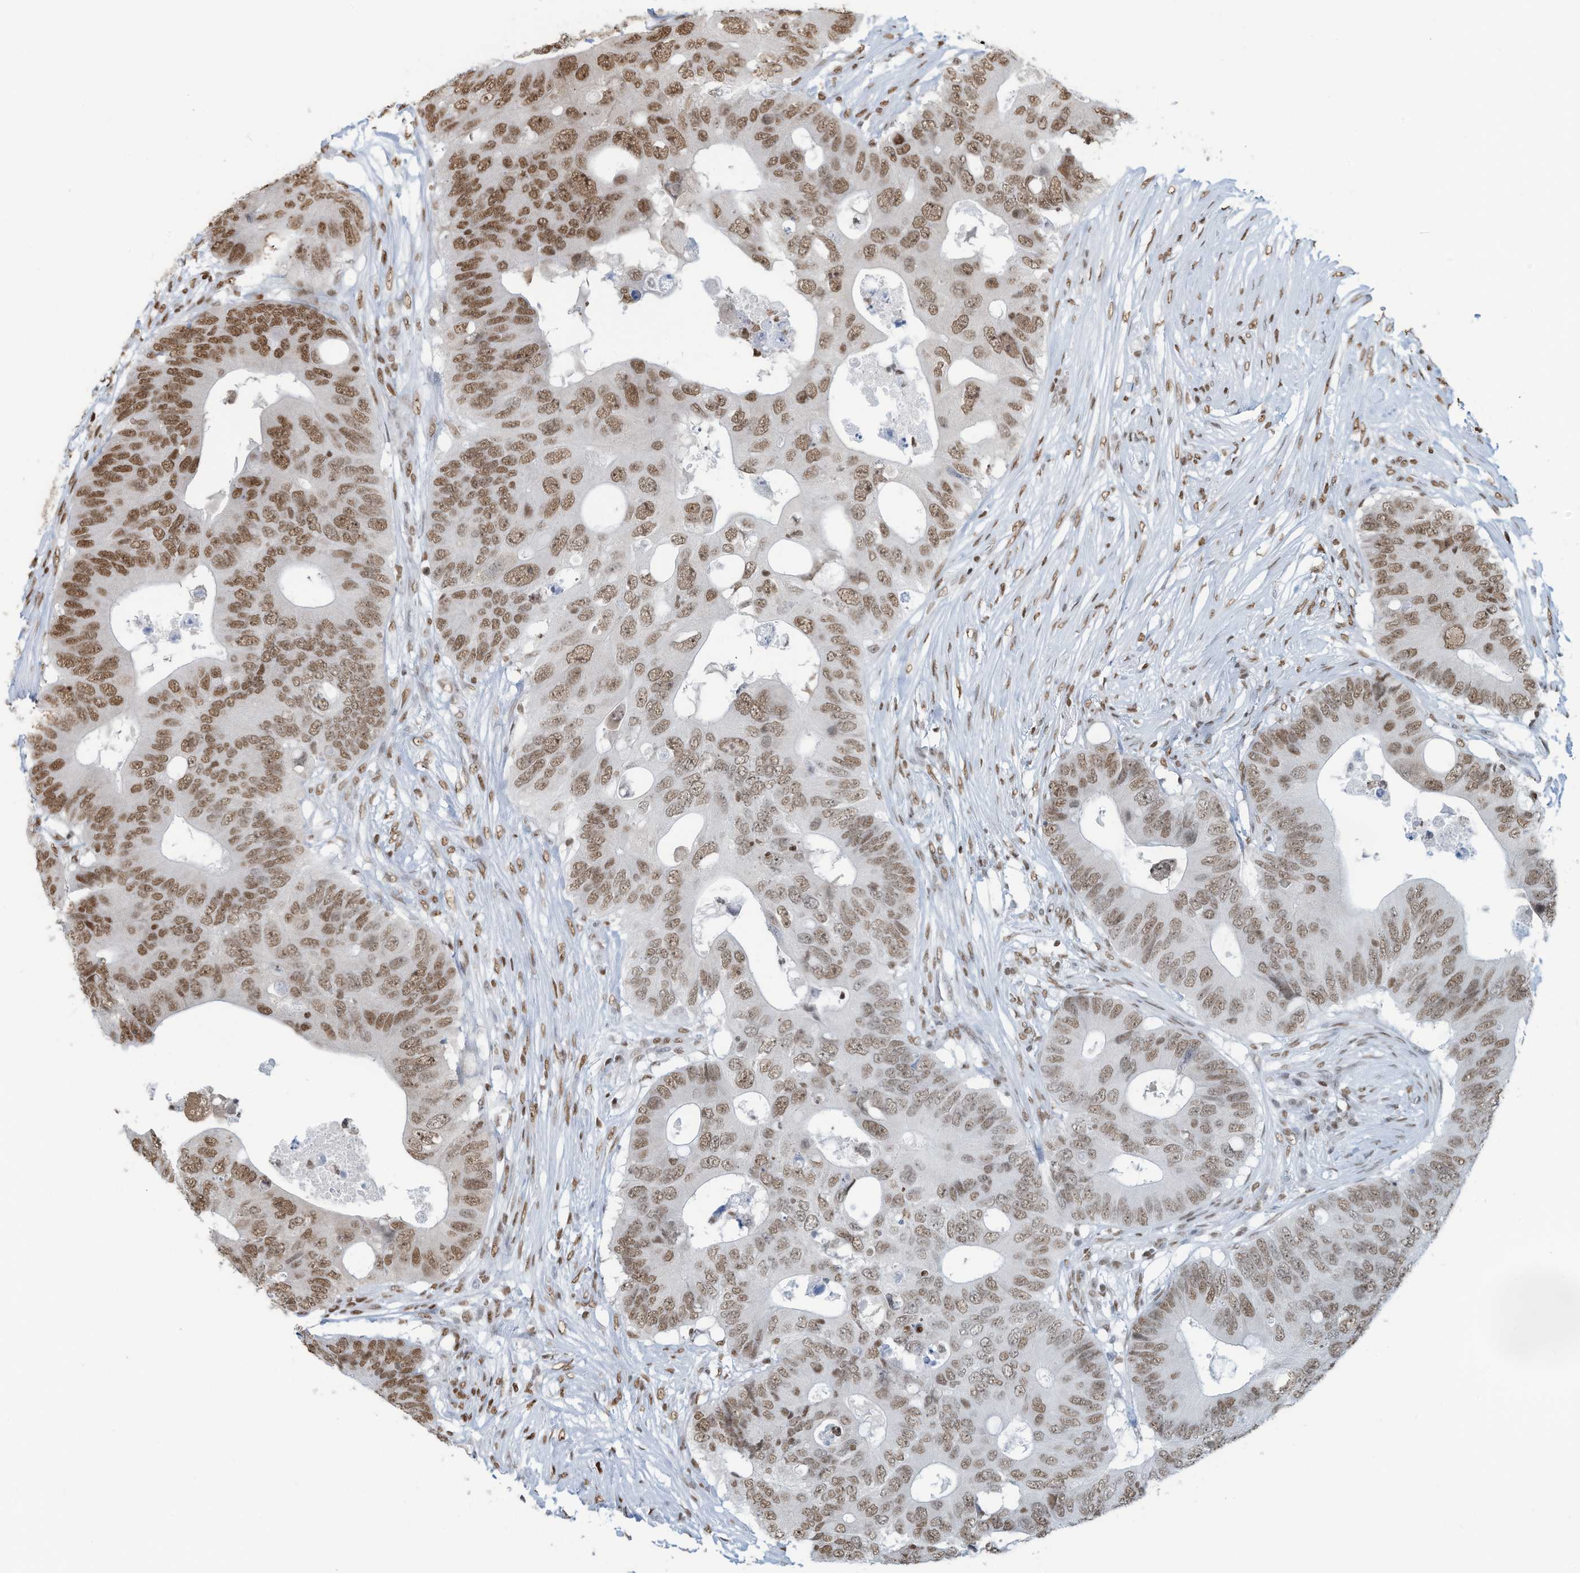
{"staining": {"intensity": "moderate", "quantity": ">75%", "location": "nuclear"}, "tissue": "colorectal cancer", "cell_type": "Tumor cells", "image_type": "cancer", "snomed": [{"axis": "morphology", "description": "Adenocarcinoma, NOS"}, {"axis": "topography", "description": "Colon"}], "caption": "The photomicrograph demonstrates staining of colorectal cancer, revealing moderate nuclear protein expression (brown color) within tumor cells.", "gene": "SARNP", "patient": {"sex": "male", "age": 71}}